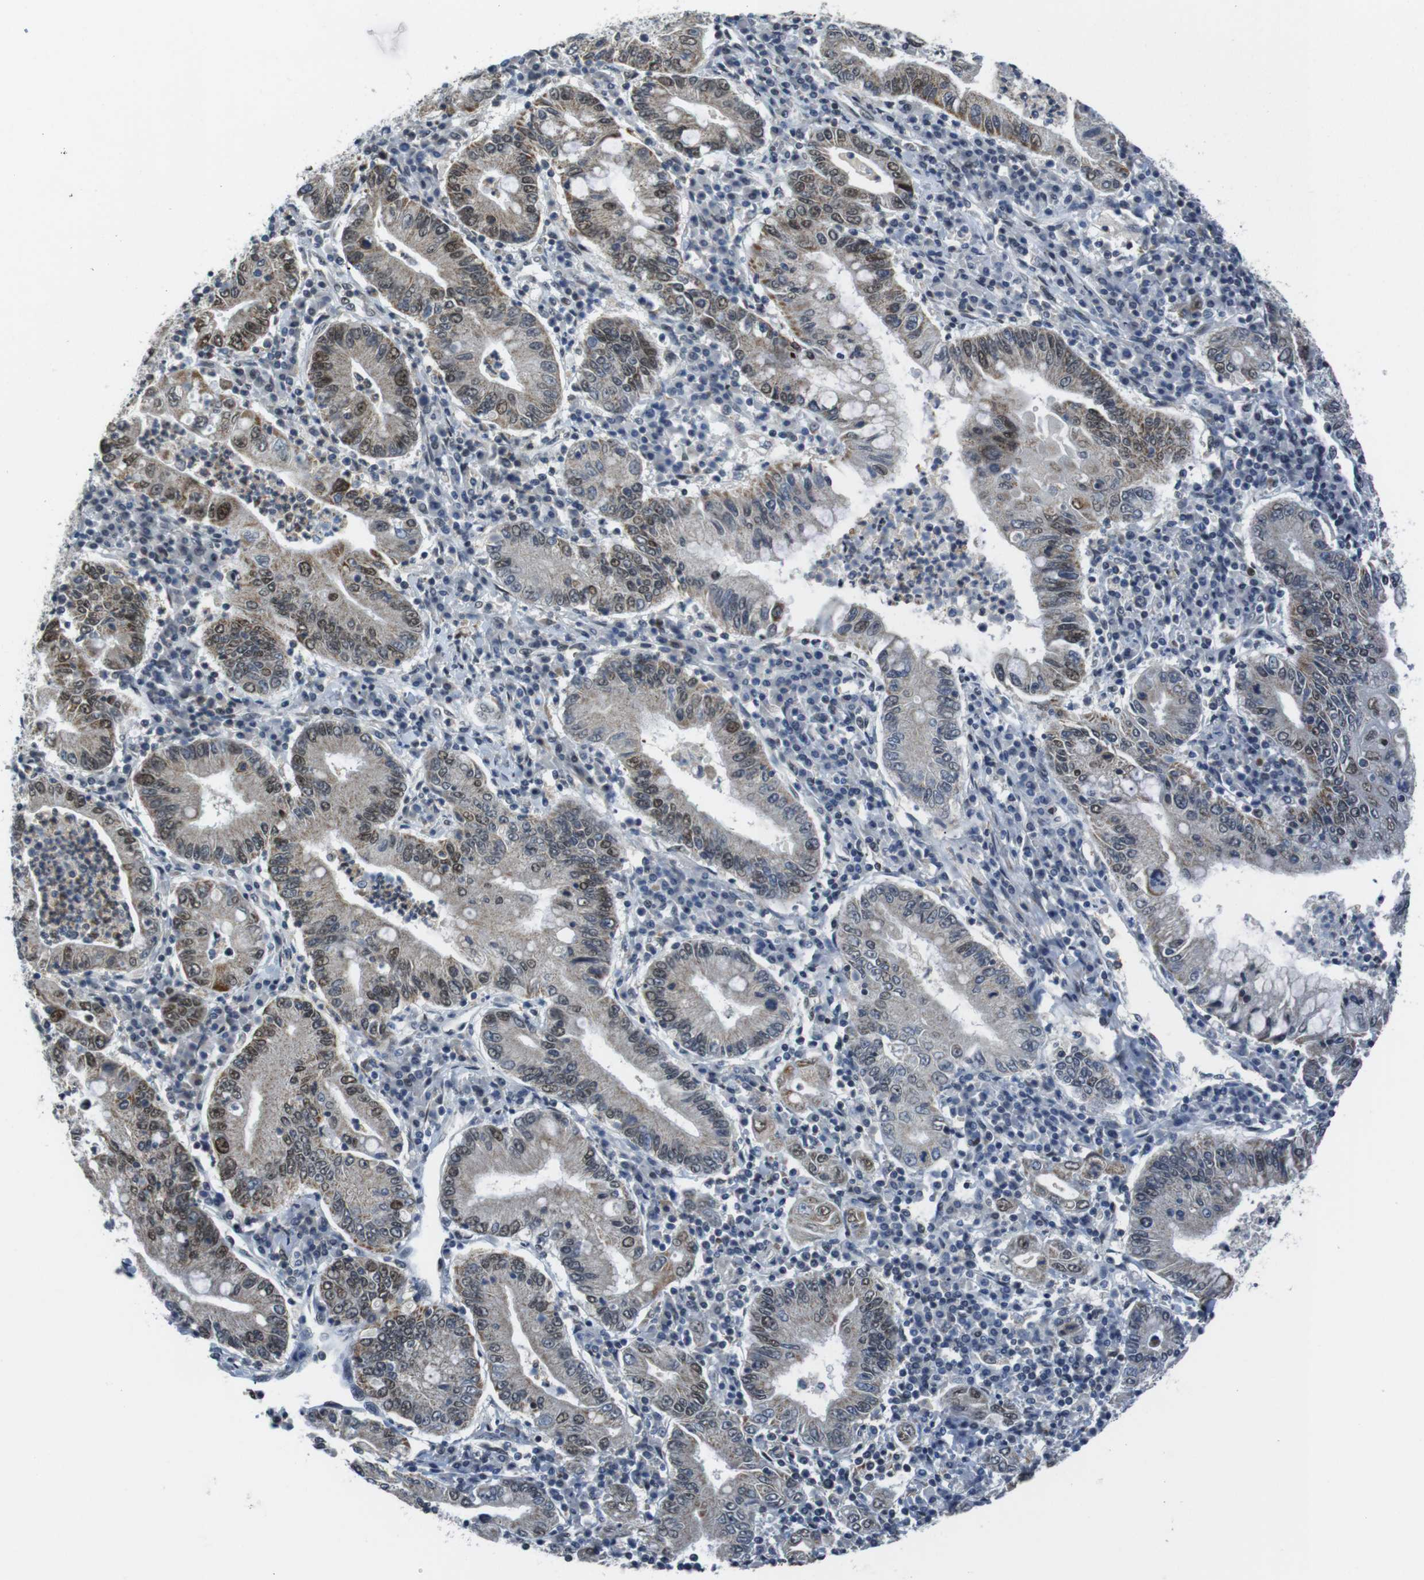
{"staining": {"intensity": "weak", "quantity": "25%-75%", "location": "cytoplasmic/membranous,nuclear"}, "tissue": "stomach cancer", "cell_type": "Tumor cells", "image_type": "cancer", "snomed": [{"axis": "morphology", "description": "Normal tissue, NOS"}, {"axis": "morphology", "description": "Adenocarcinoma, NOS"}, {"axis": "topography", "description": "Esophagus"}, {"axis": "topography", "description": "Stomach, upper"}, {"axis": "topography", "description": "Peripheral nerve tissue"}], "caption": "Brown immunohistochemical staining in human stomach cancer (adenocarcinoma) reveals weak cytoplasmic/membranous and nuclear staining in approximately 25%-75% of tumor cells.", "gene": "USP7", "patient": {"sex": "male", "age": 62}}